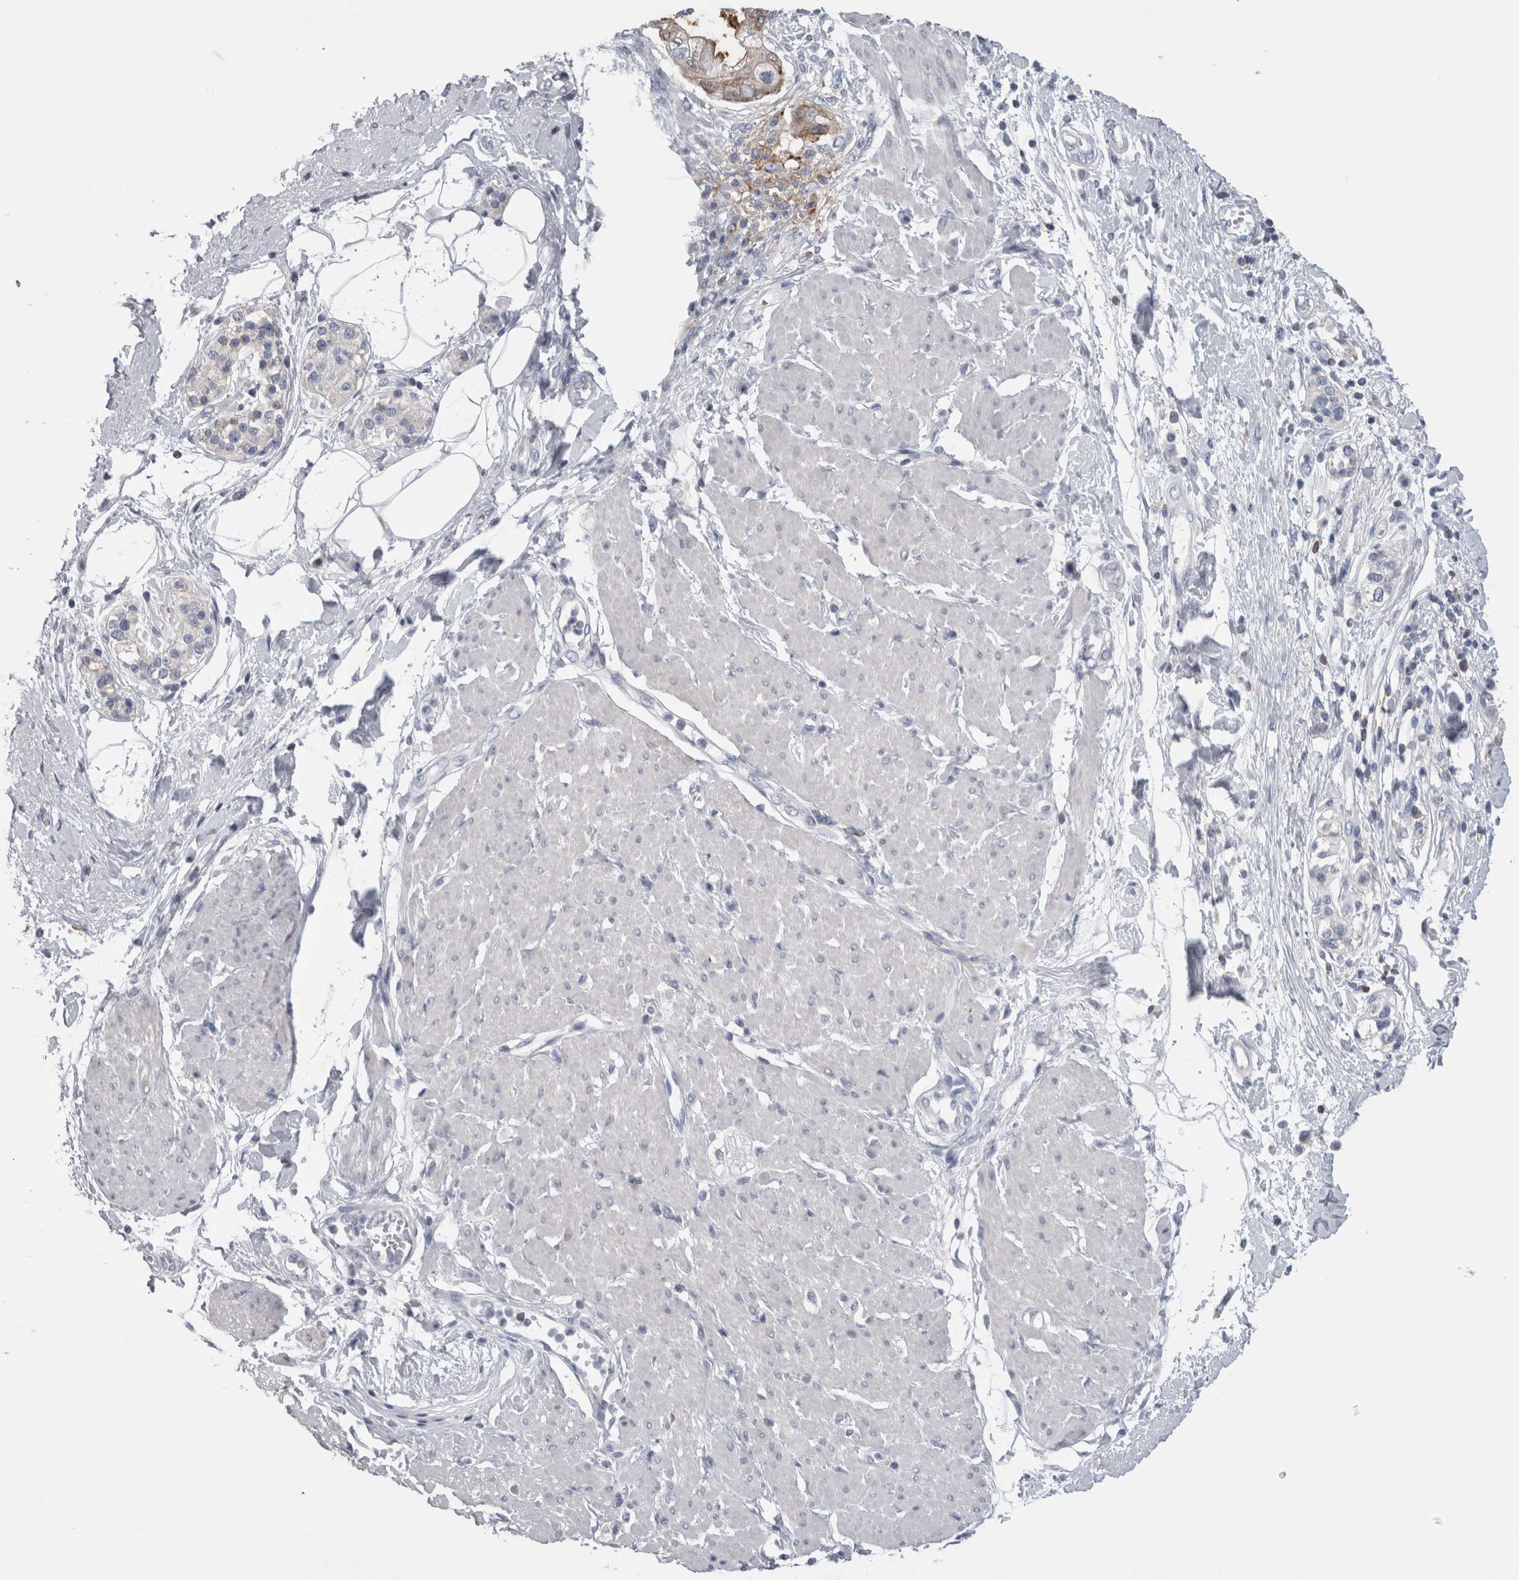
{"staining": {"intensity": "moderate", "quantity": ">75%", "location": "cytoplasmic/membranous"}, "tissue": "pancreatic cancer", "cell_type": "Tumor cells", "image_type": "cancer", "snomed": [{"axis": "morphology", "description": "Normal tissue, NOS"}, {"axis": "morphology", "description": "Adenocarcinoma, NOS"}, {"axis": "topography", "description": "Pancreas"}, {"axis": "topography", "description": "Duodenum"}], "caption": "Protein expression analysis of human pancreatic cancer reveals moderate cytoplasmic/membranous expression in approximately >75% of tumor cells.", "gene": "DCTN6", "patient": {"sex": "female", "age": 60}}